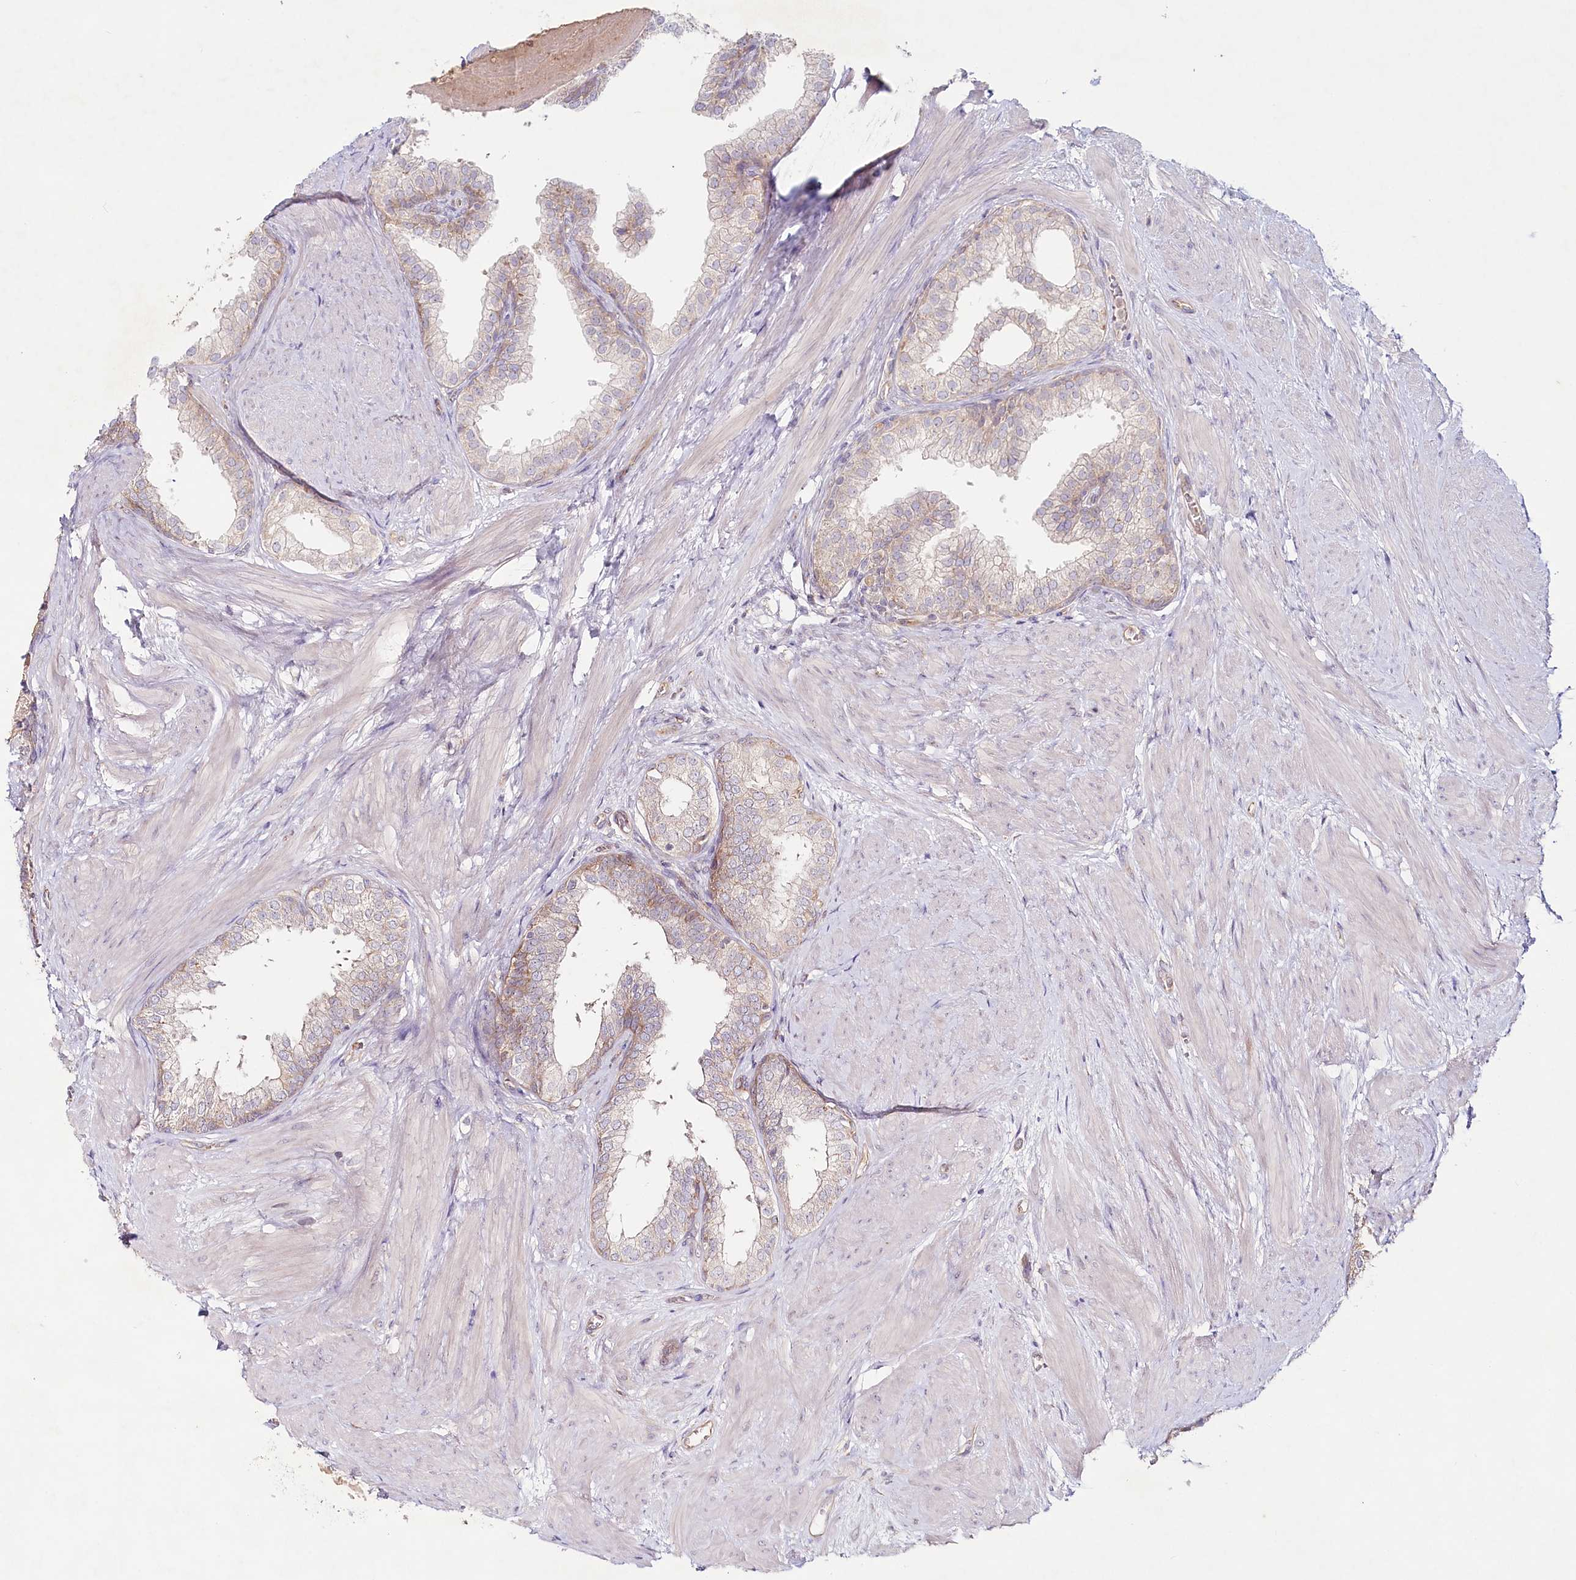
{"staining": {"intensity": "moderate", "quantity": "<25%", "location": "cytoplasmic/membranous"}, "tissue": "prostate", "cell_type": "Glandular cells", "image_type": "normal", "snomed": [{"axis": "morphology", "description": "Normal tissue, NOS"}, {"axis": "topography", "description": "Prostate"}], "caption": "An image of human prostate stained for a protein reveals moderate cytoplasmic/membranous brown staining in glandular cells. (DAB = brown stain, brightfield microscopy at high magnification).", "gene": "TNIP1", "patient": {"sex": "male", "age": 48}}